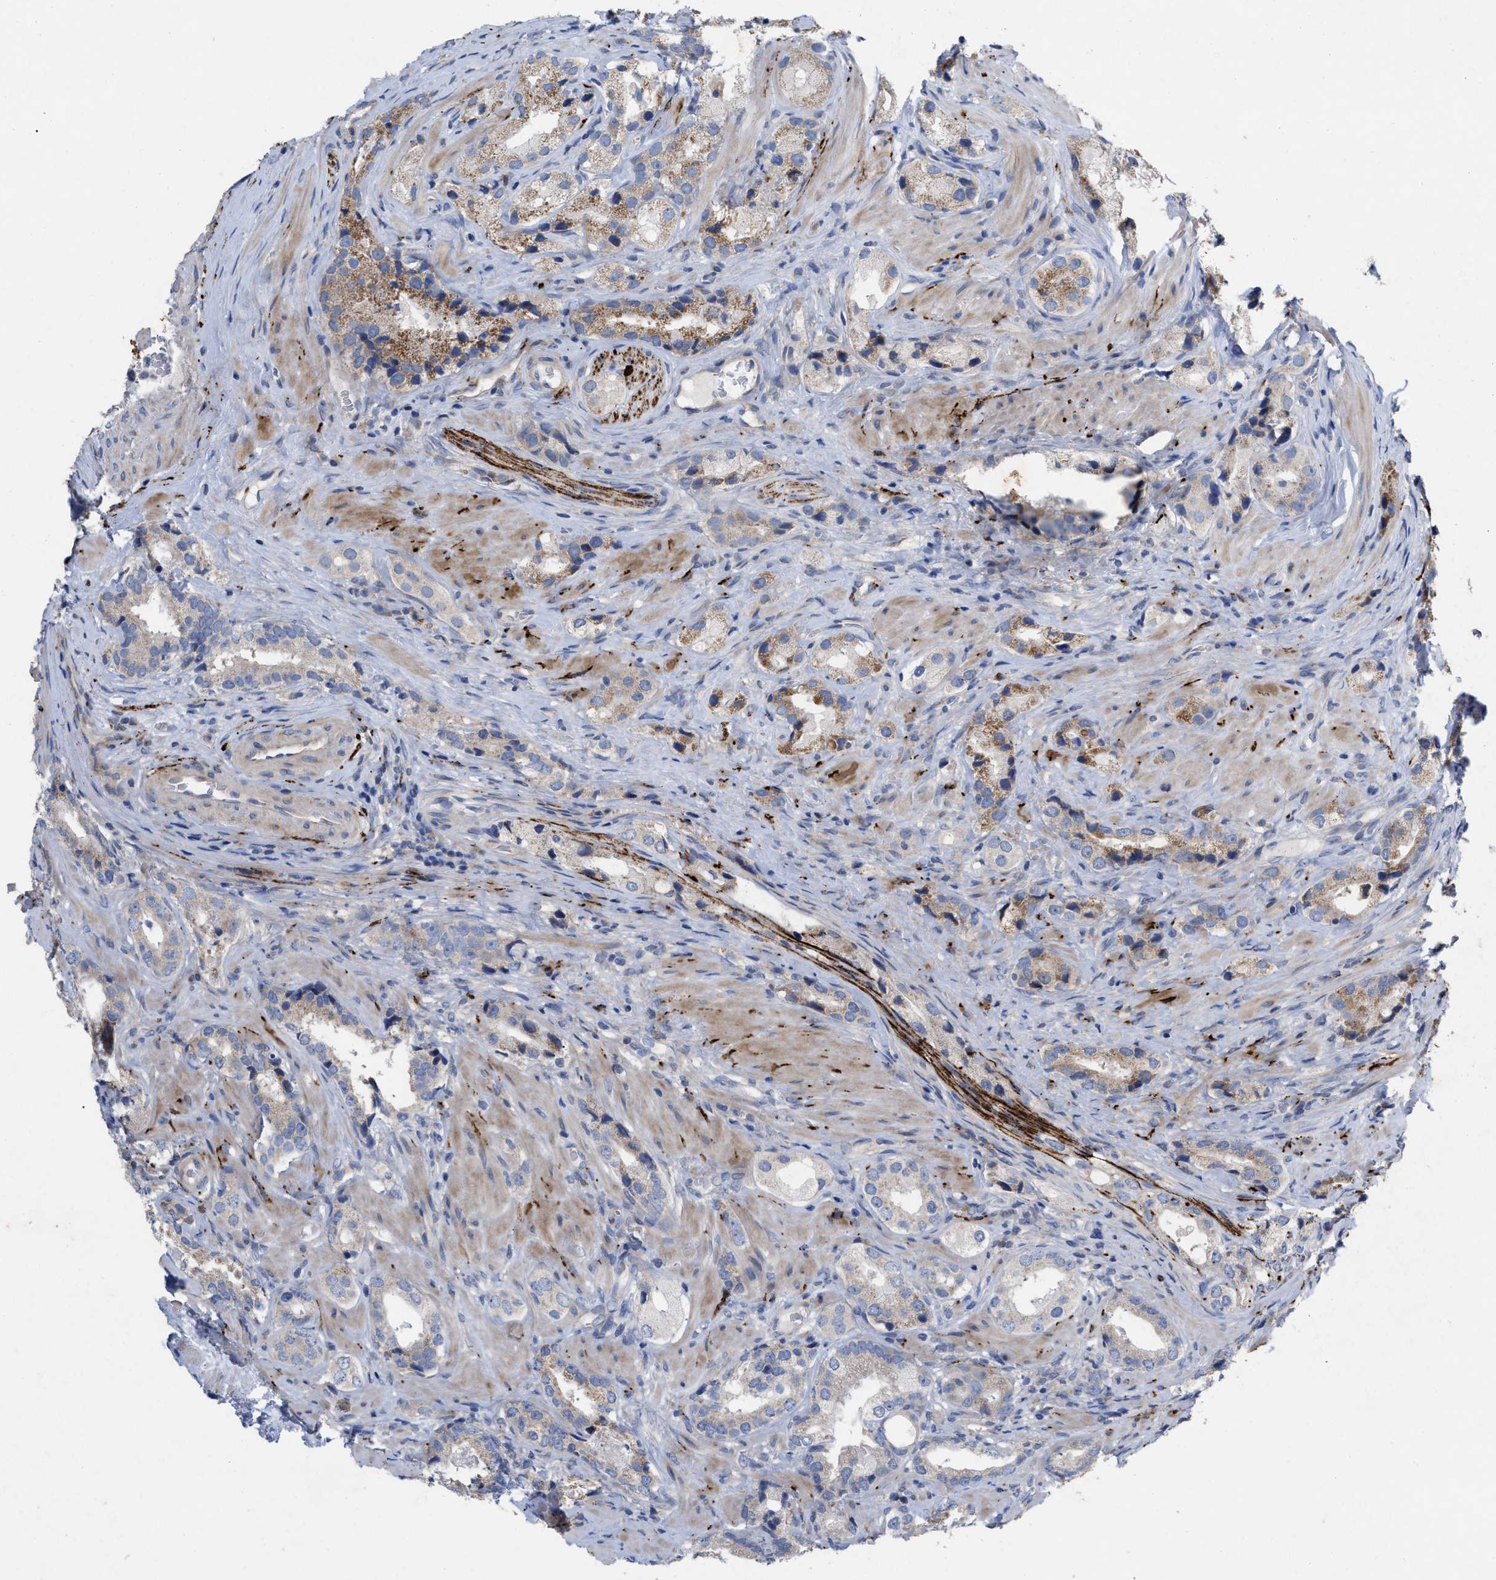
{"staining": {"intensity": "moderate", "quantity": "25%-75%", "location": "cytoplasmic/membranous"}, "tissue": "prostate cancer", "cell_type": "Tumor cells", "image_type": "cancer", "snomed": [{"axis": "morphology", "description": "Adenocarcinoma, High grade"}, {"axis": "topography", "description": "Prostate"}], "caption": "The micrograph exhibits a brown stain indicating the presence of a protein in the cytoplasmic/membranous of tumor cells in prostate cancer (adenocarcinoma (high-grade)).", "gene": "VIP", "patient": {"sex": "male", "age": 63}}